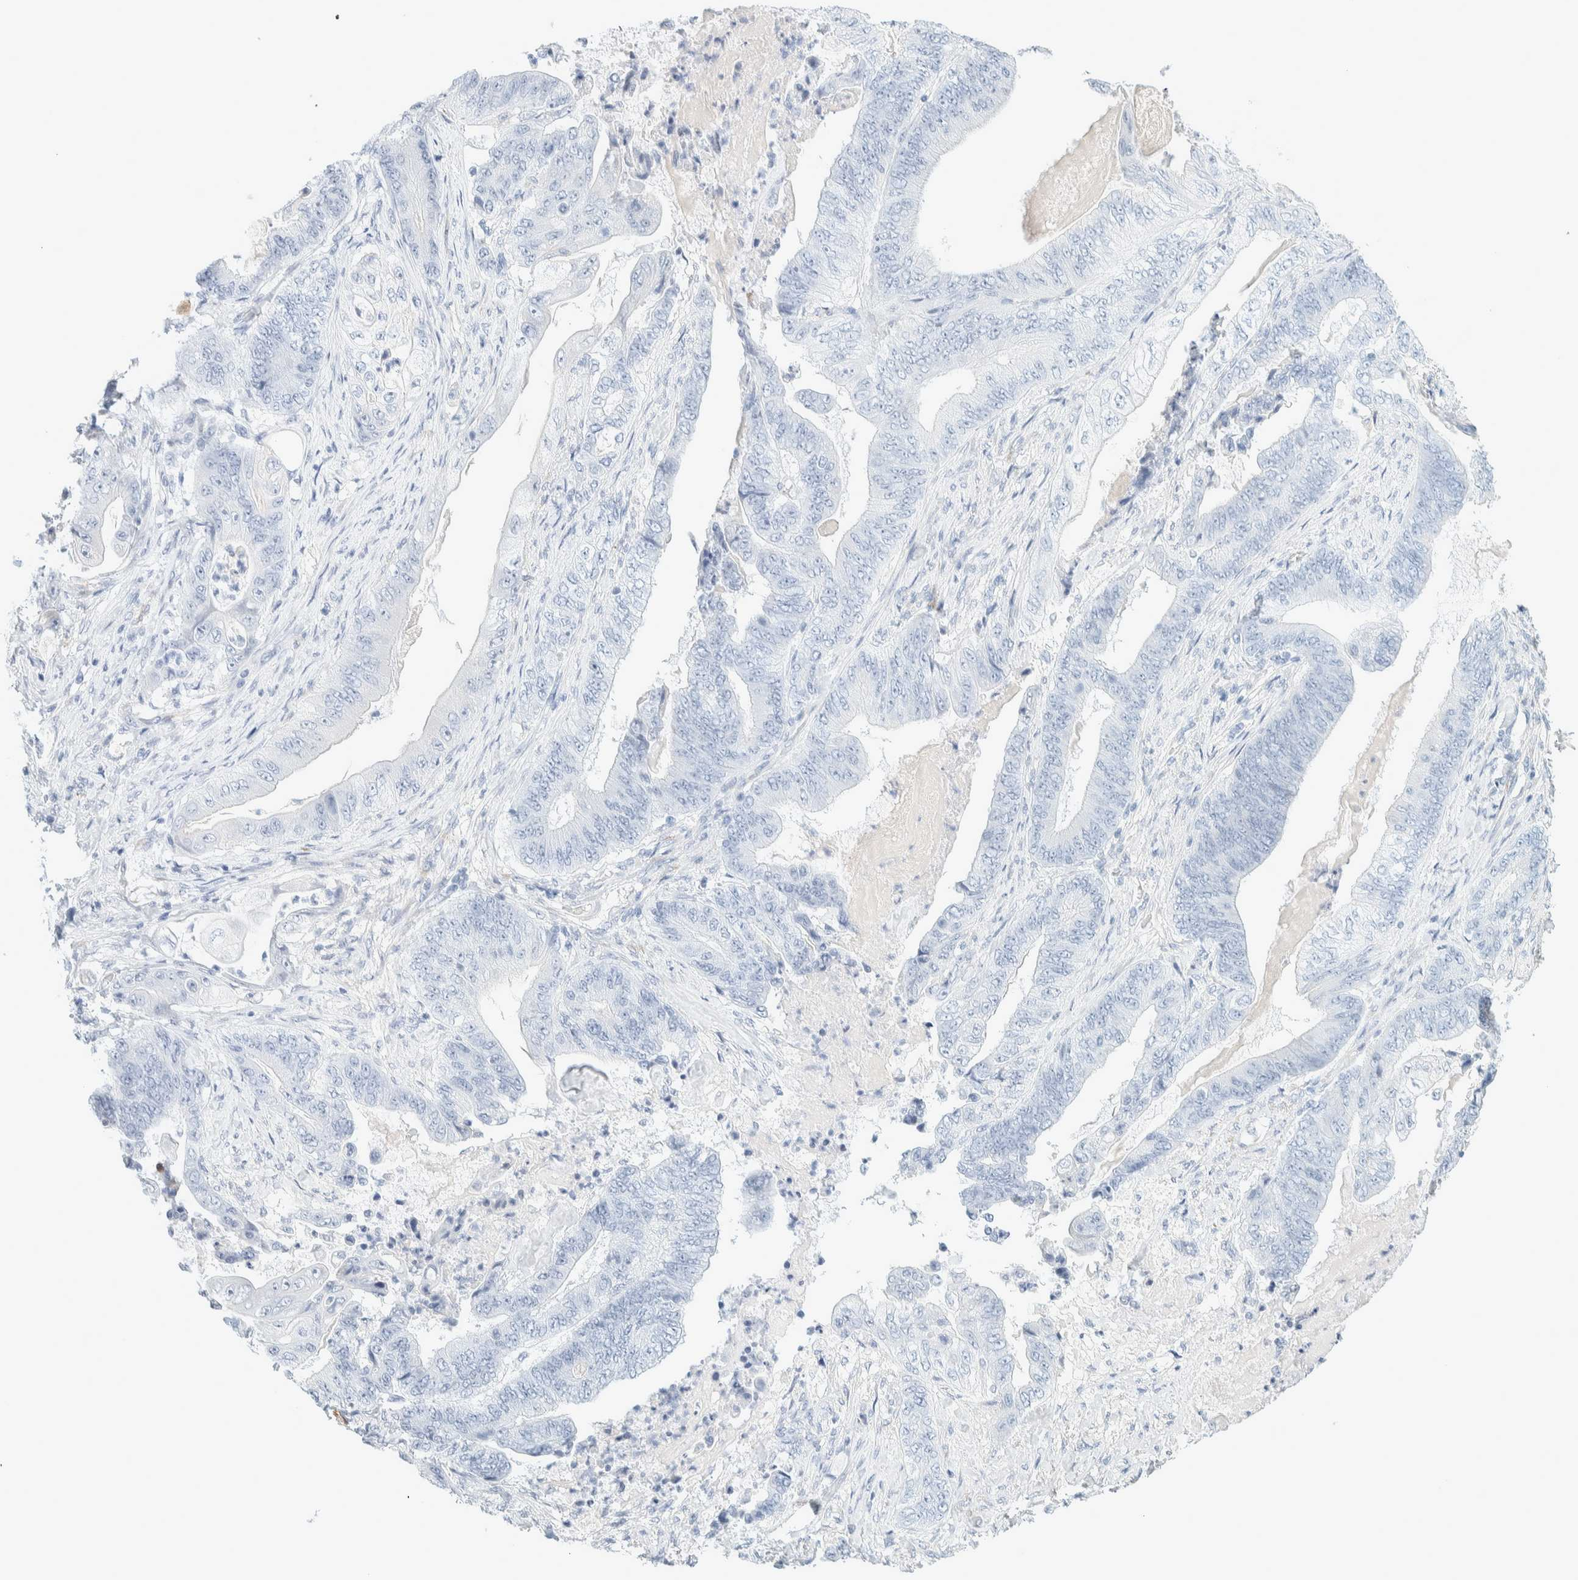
{"staining": {"intensity": "negative", "quantity": "none", "location": "none"}, "tissue": "stomach cancer", "cell_type": "Tumor cells", "image_type": "cancer", "snomed": [{"axis": "morphology", "description": "Adenocarcinoma, NOS"}, {"axis": "topography", "description": "Stomach"}], "caption": "An image of stomach cancer stained for a protein displays no brown staining in tumor cells.", "gene": "ATCAY", "patient": {"sex": "female", "age": 73}}